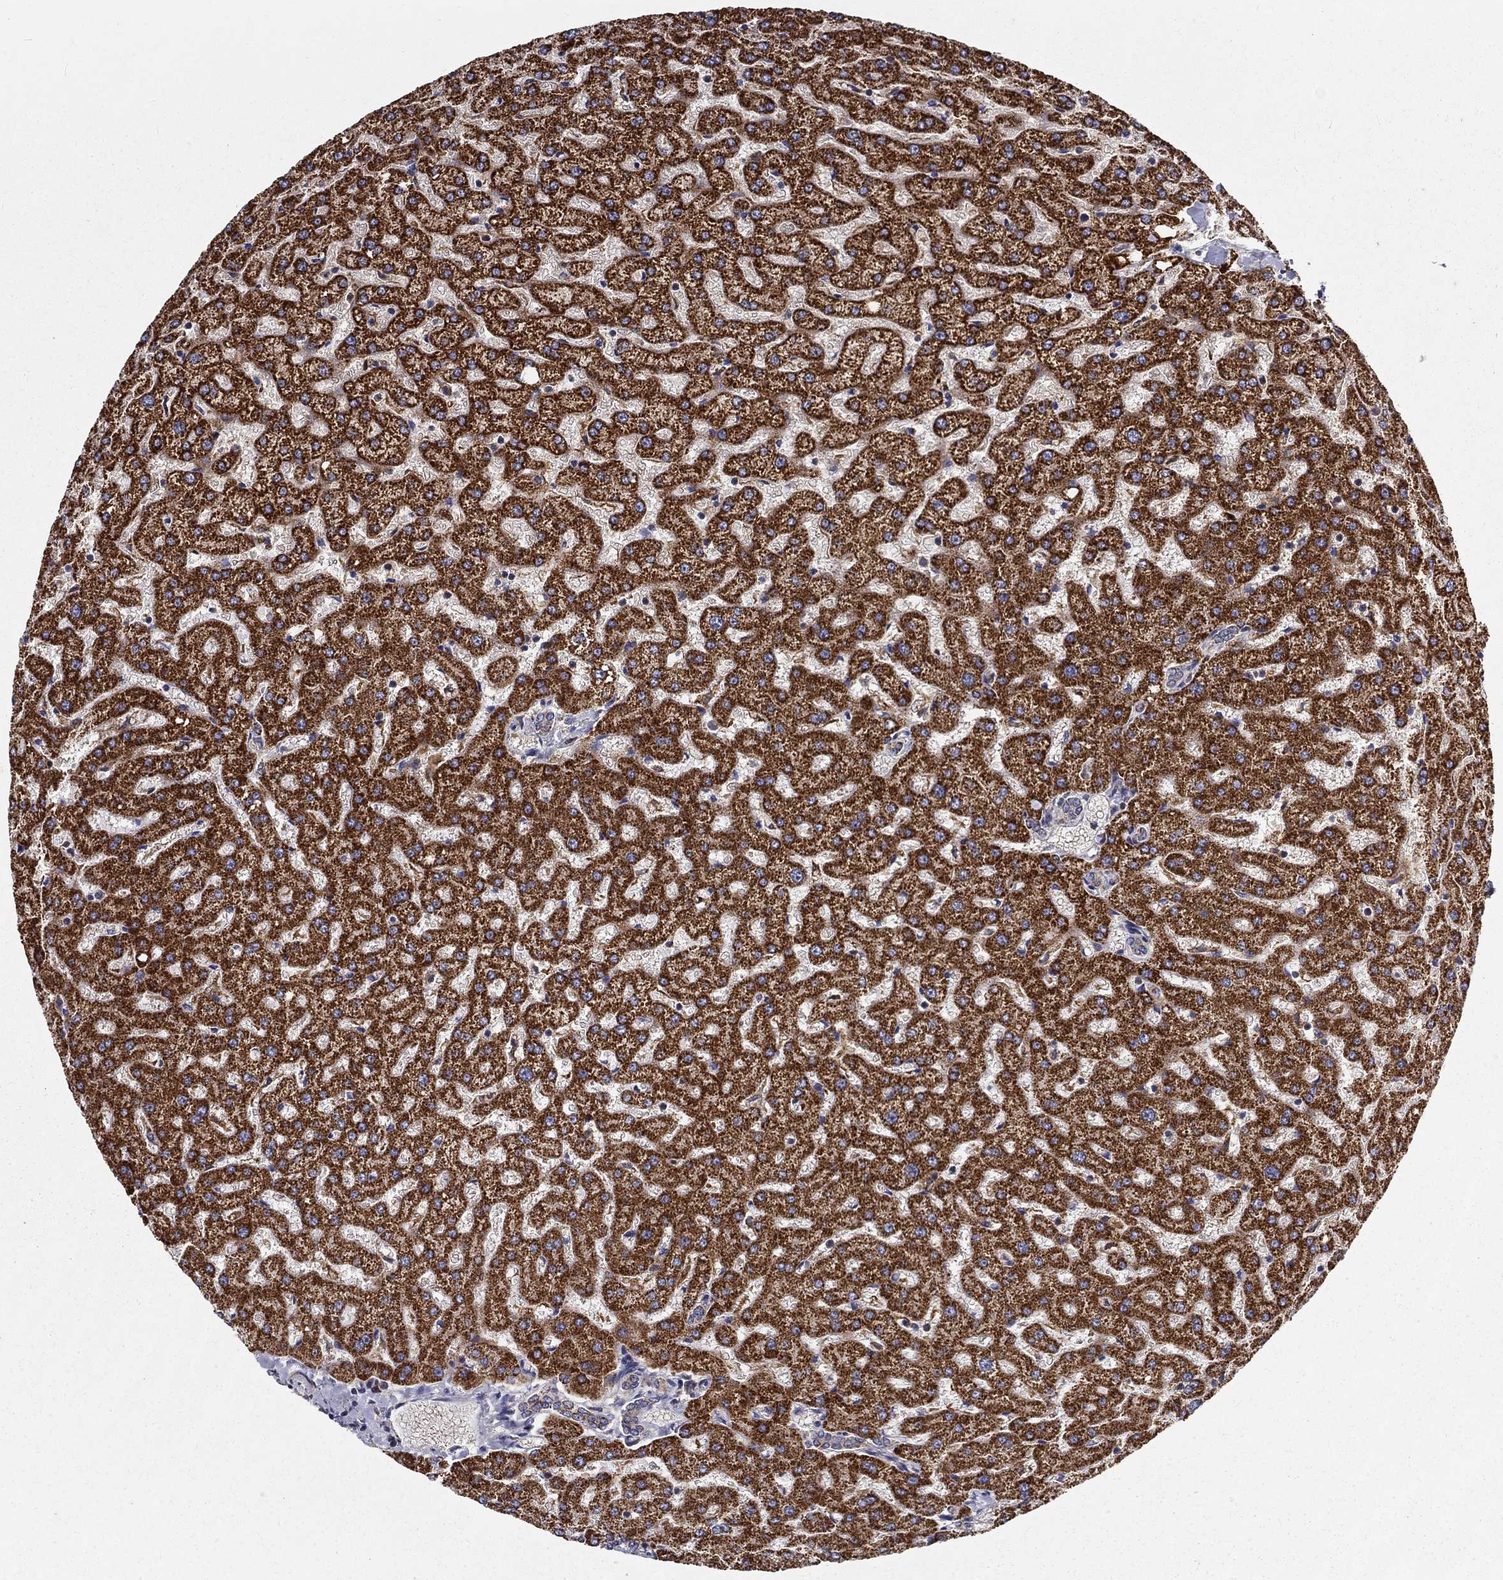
{"staining": {"intensity": "negative", "quantity": "none", "location": "none"}, "tissue": "liver", "cell_type": "Cholangiocytes", "image_type": "normal", "snomed": [{"axis": "morphology", "description": "Normal tissue, NOS"}, {"axis": "topography", "description": "Liver"}], "caption": "IHC of normal human liver shows no expression in cholangiocytes. (Immunohistochemistry (ihc), brightfield microscopy, high magnification).", "gene": "ALDH4A1", "patient": {"sex": "female", "age": 50}}